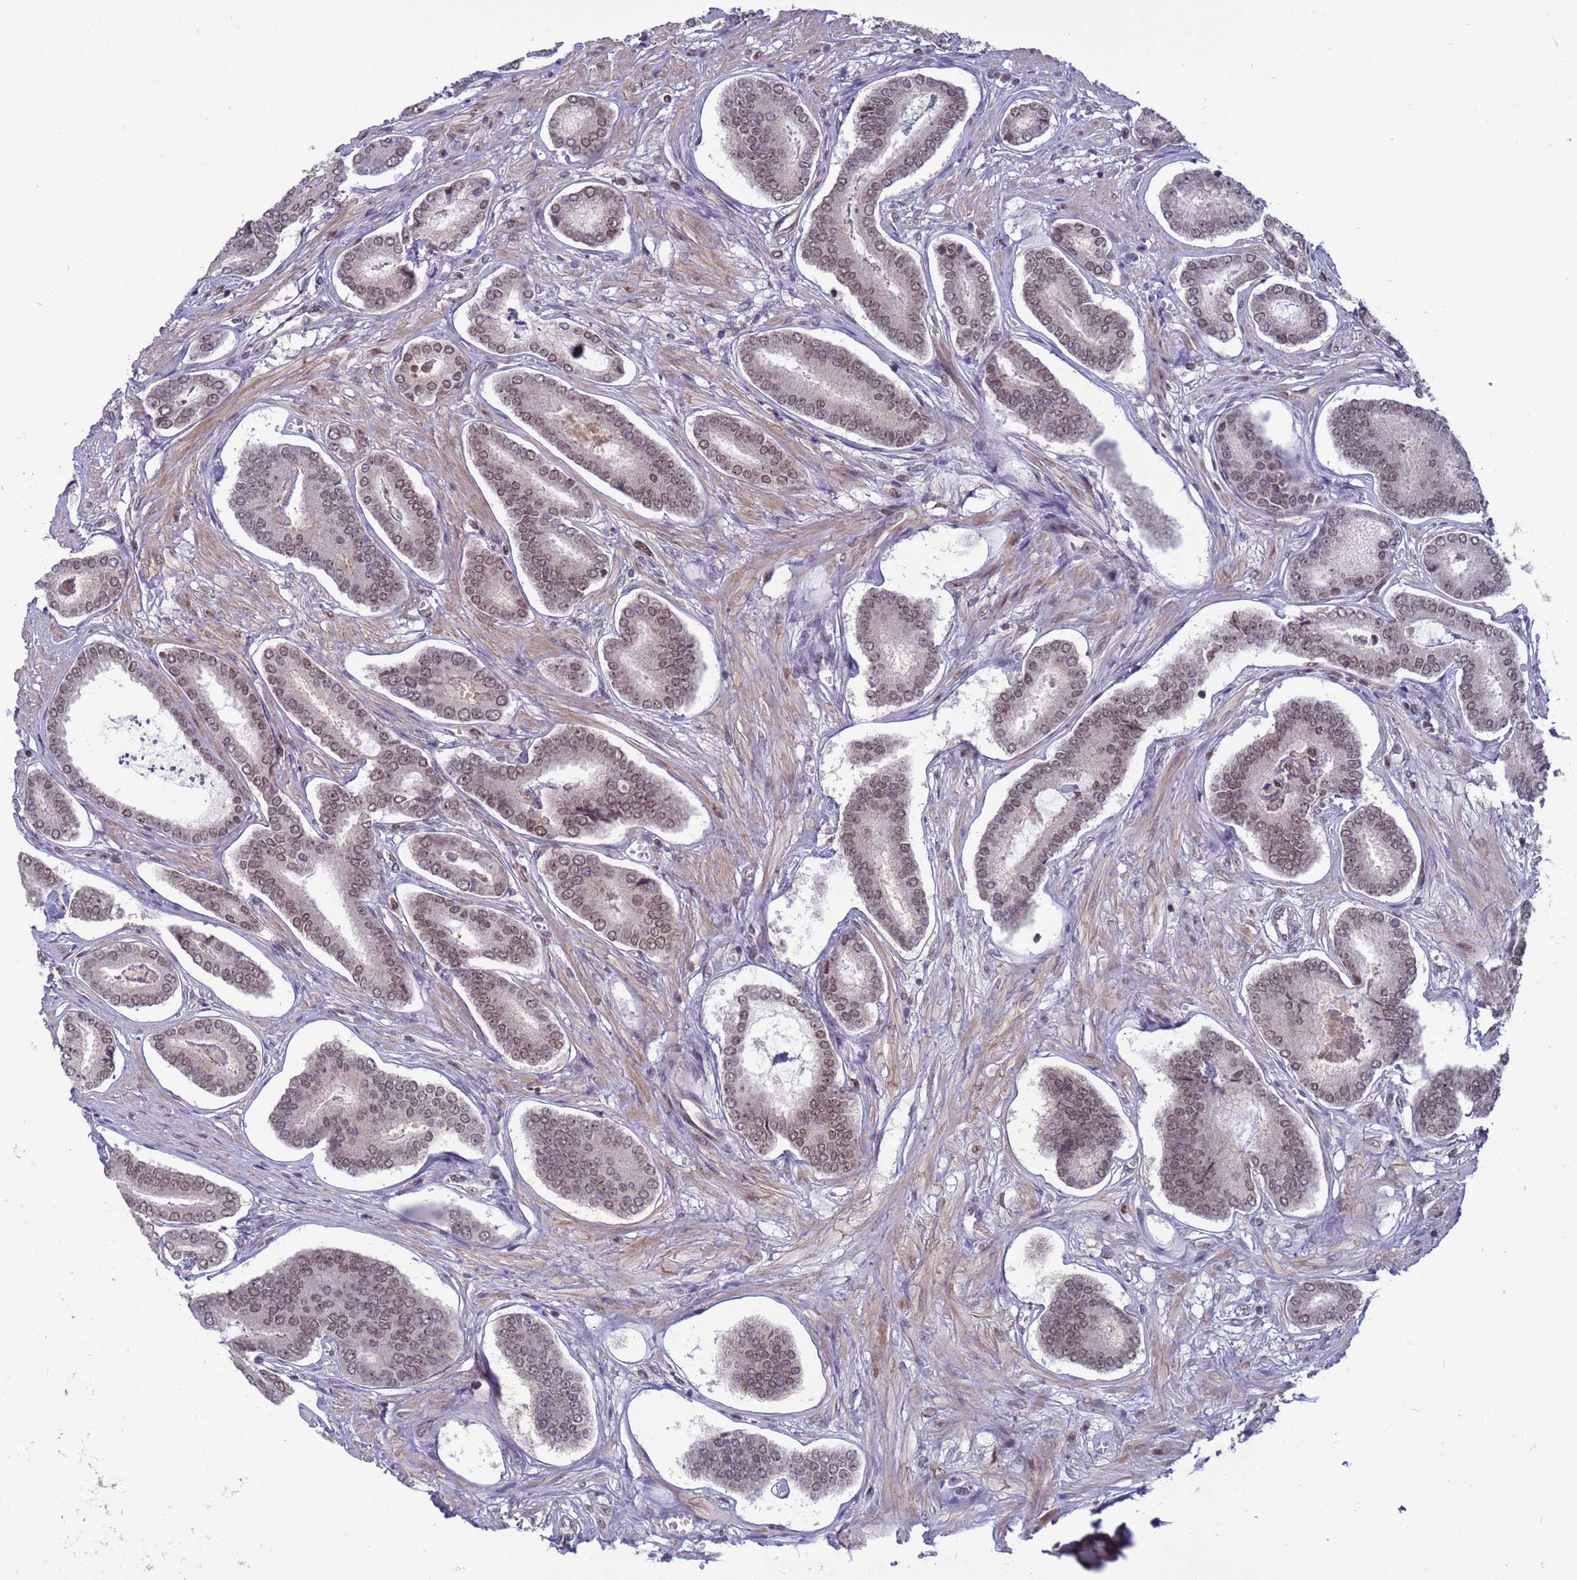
{"staining": {"intensity": "weak", "quantity": ">75%", "location": "nuclear"}, "tissue": "prostate cancer", "cell_type": "Tumor cells", "image_type": "cancer", "snomed": [{"axis": "morphology", "description": "Adenocarcinoma, NOS"}, {"axis": "topography", "description": "Prostate and seminal vesicle, NOS"}], "caption": "Prostate cancer (adenocarcinoma) tissue displays weak nuclear staining in about >75% of tumor cells, visualized by immunohistochemistry.", "gene": "NSL1", "patient": {"sex": "male", "age": 76}}